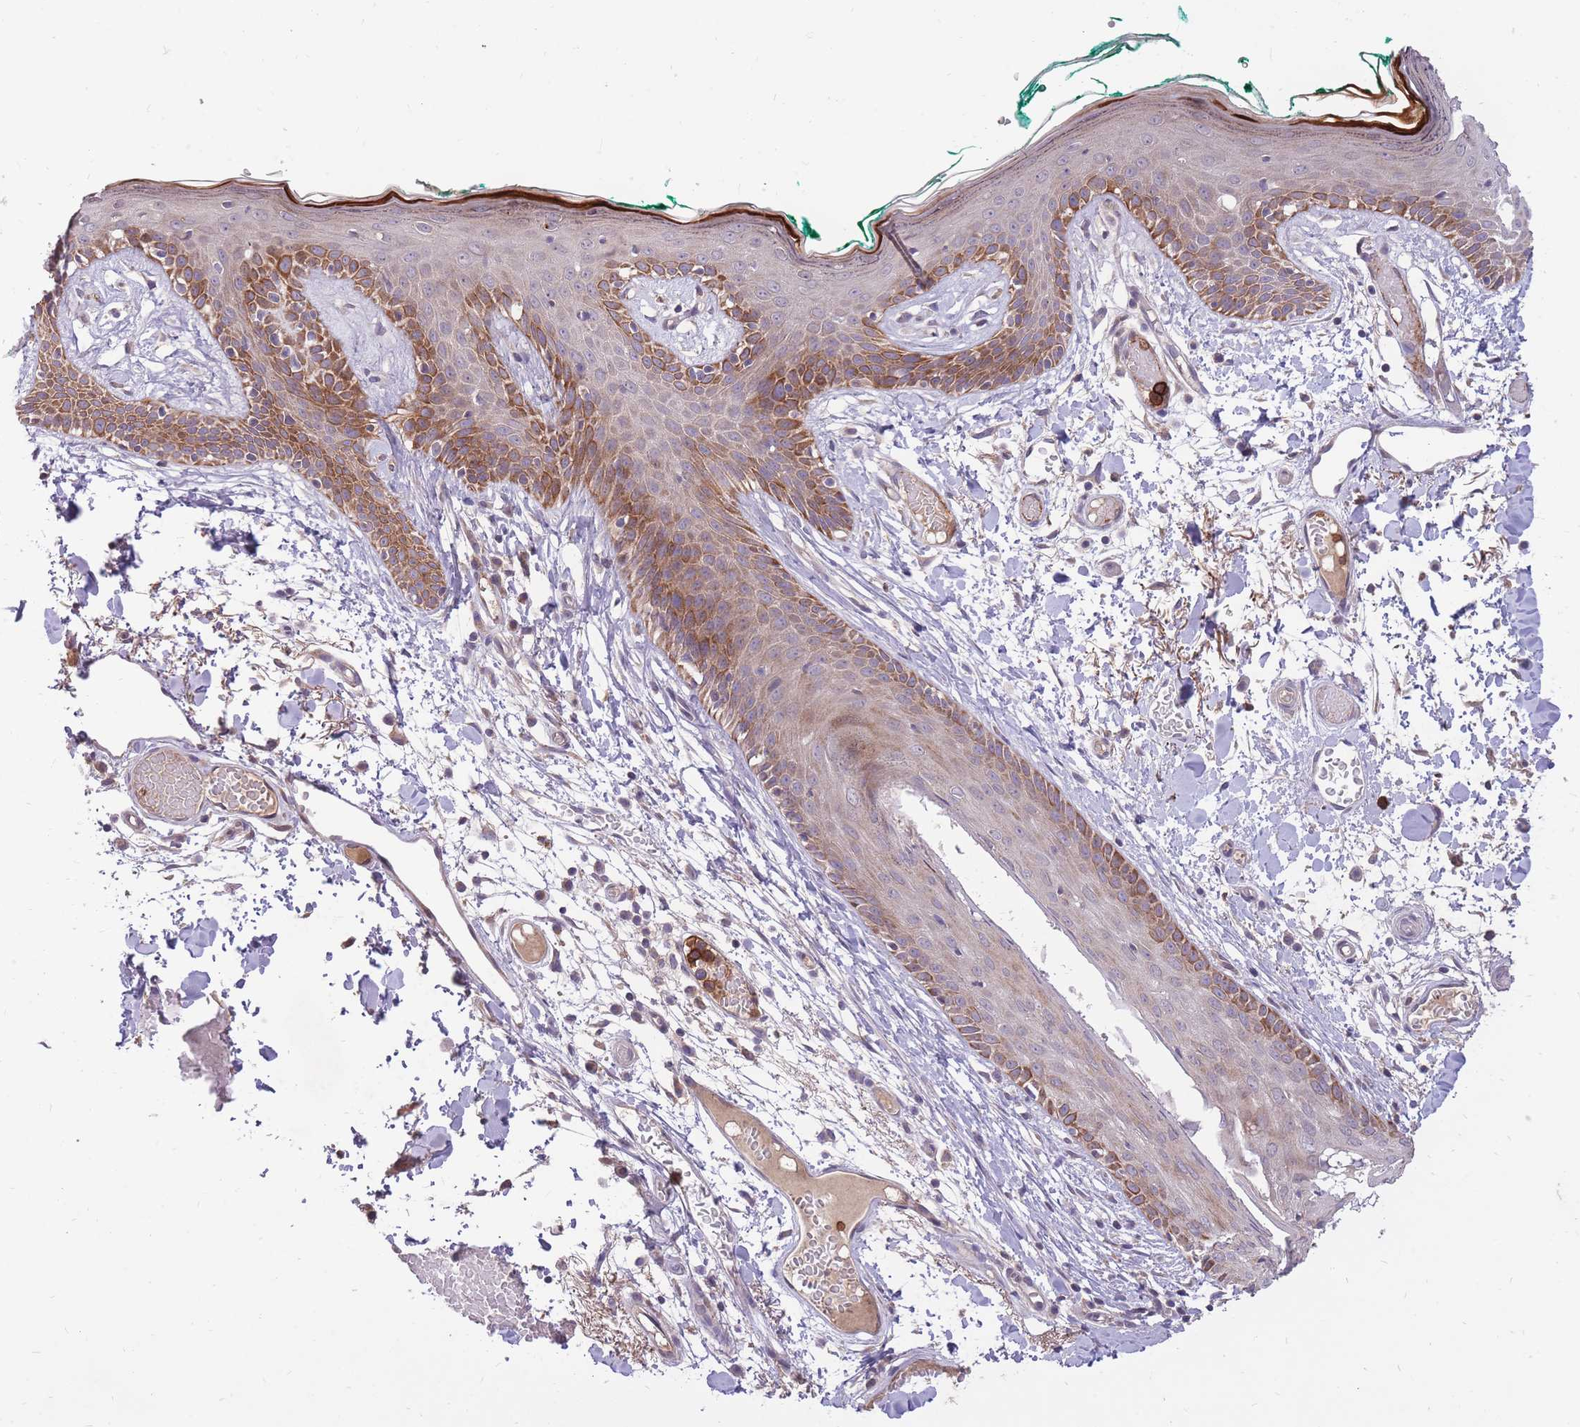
{"staining": {"intensity": "weak", "quantity": ">75%", "location": "cytoplasmic/membranous"}, "tissue": "skin", "cell_type": "Fibroblasts", "image_type": "normal", "snomed": [{"axis": "morphology", "description": "Normal tissue, NOS"}, {"axis": "topography", "description": "Skin"}], "caption": "IHC of benign skin demonstrates low levels of weak cytoplasmic/membranous staining in approximately >75% of fibroblasts.", "gene": "IGF2BP2", "patient": {"sex": "male", "age": 79}}